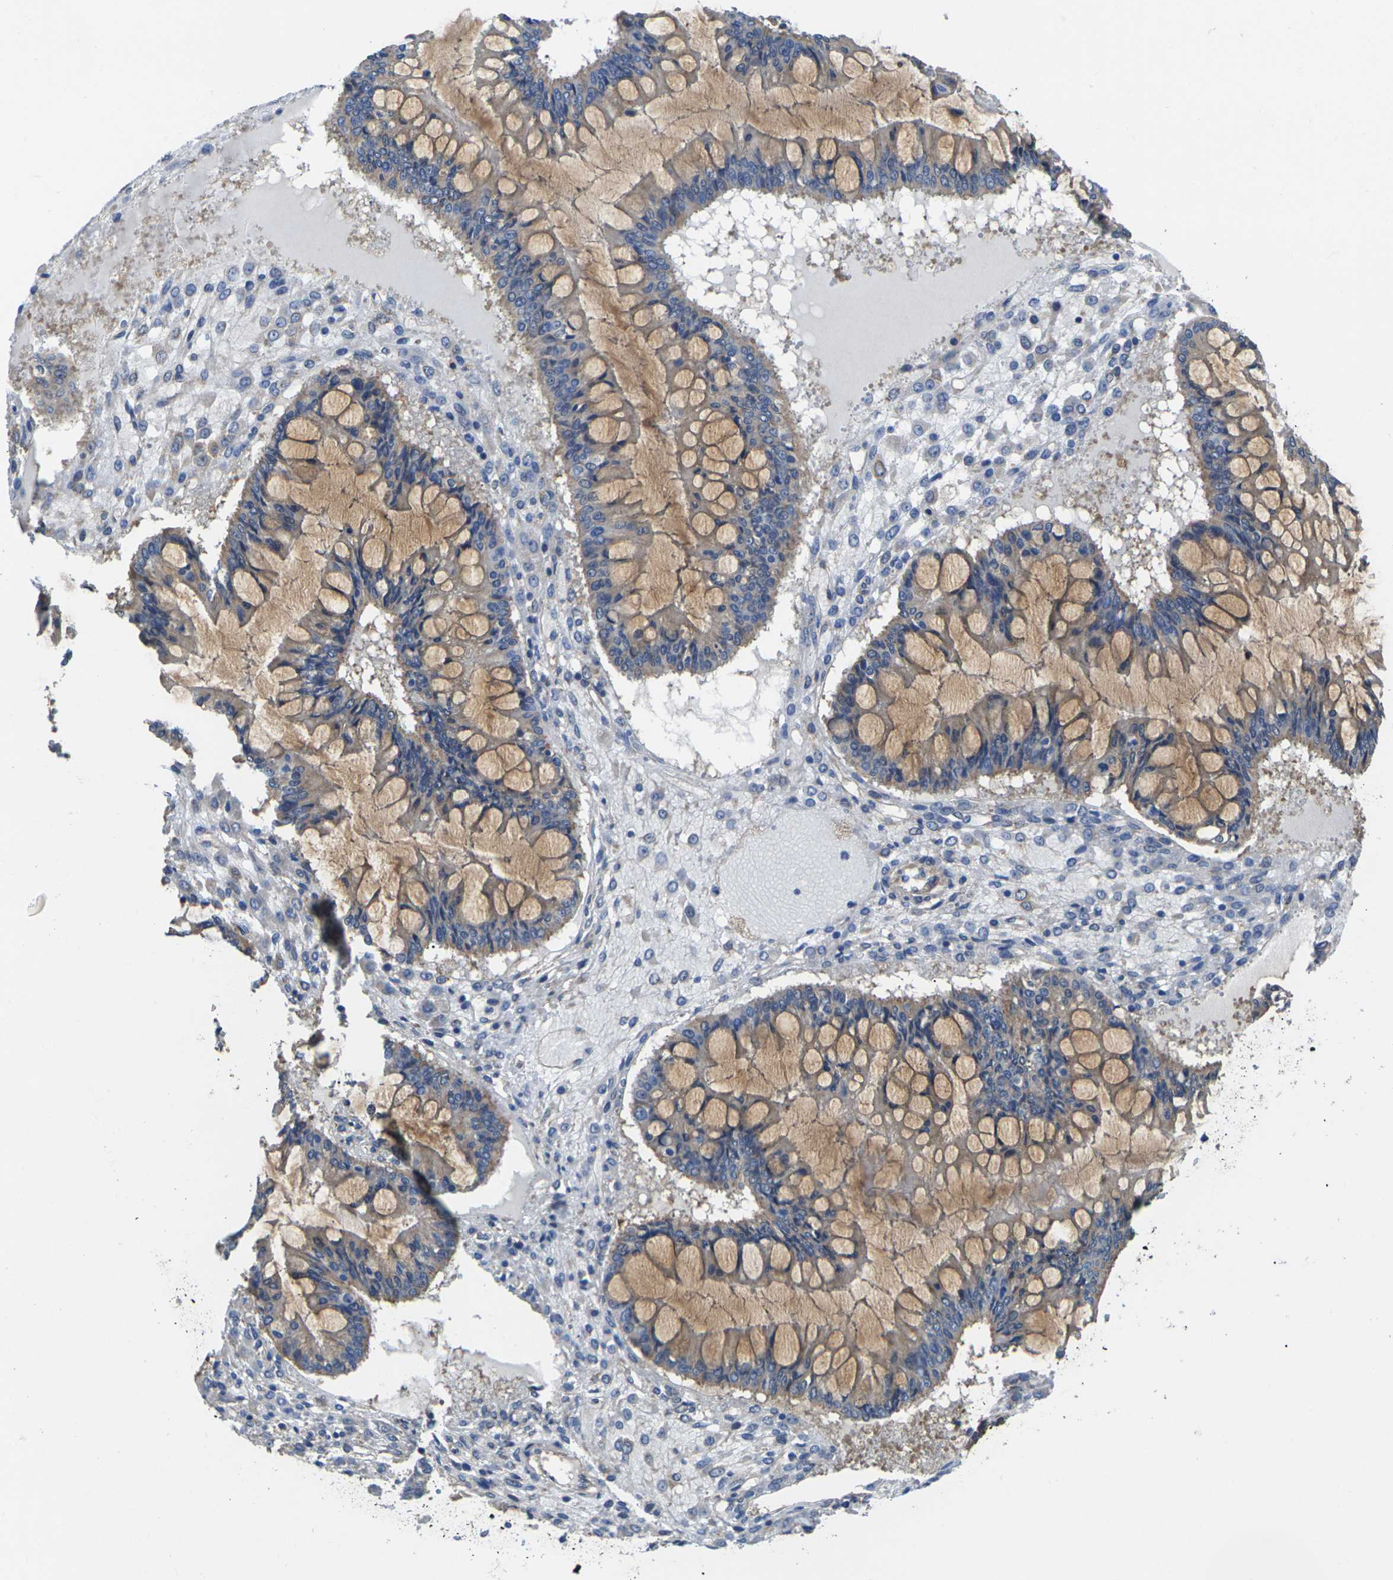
{"staining": {"intensity": "moderate", "quantity": ">75%", "location": "cytoplasmic/membranous"}, "tissue": "ovarian cancer", "cell_type": "Tumor cells", "image_type": "cancer", "snomed": [{"axis": "morphology", "description": "Cystadenocarcinoma, mucinous, NOS"}, {"axis": "topography", "description": "Ovary"}], "caption": "Ovarian cancer was stained to show a protein in brown. There is medium levels of moderate cytoplasmic/membranous positivity in about >75% of tumor cells.", "gene": "TMCC2", "patient": {"sex": "female", "age": 73}}